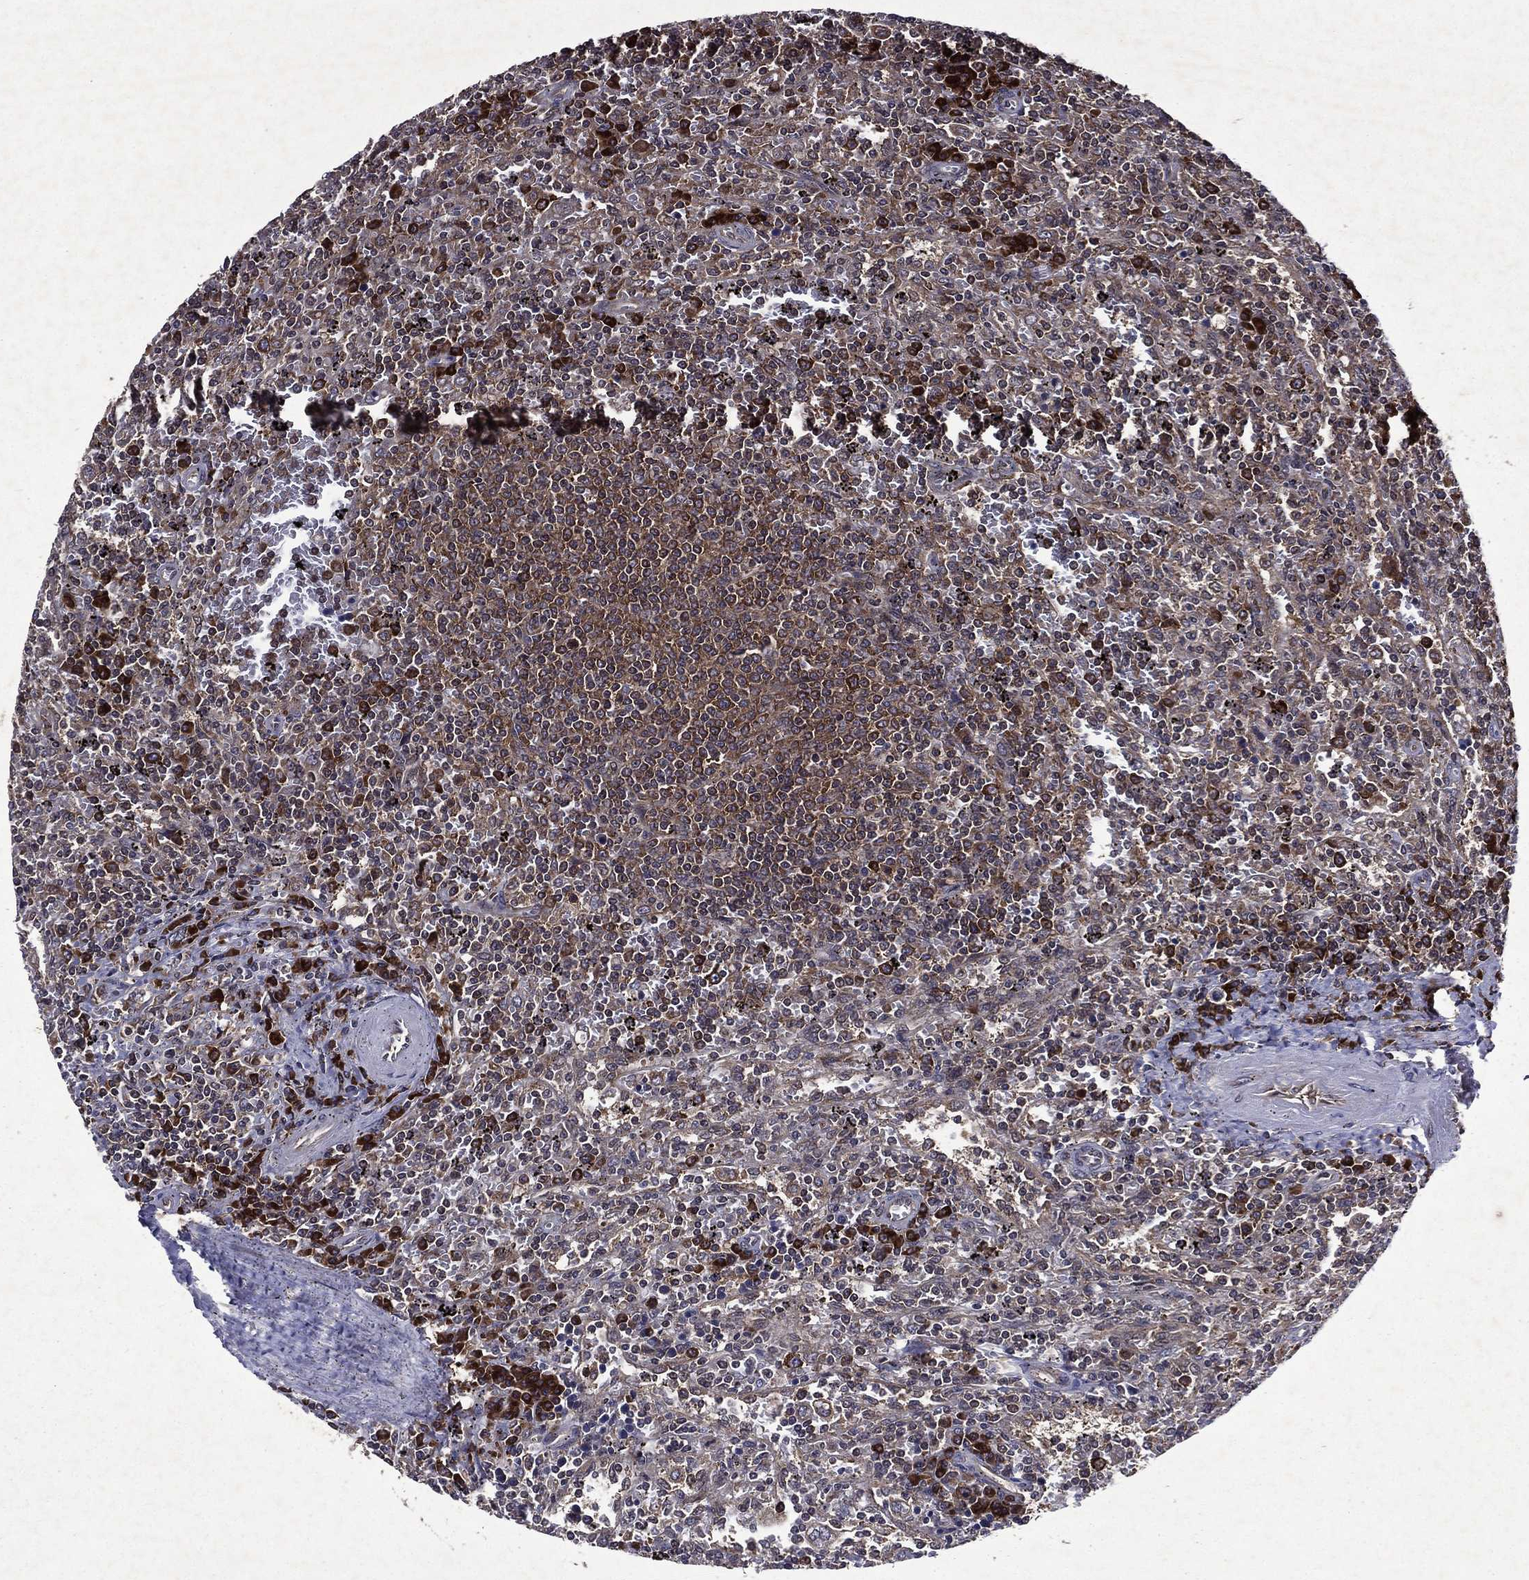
{"staining": {"intensity": "strong", "quantity": "<25%", "location": "cytoplasmic/membranous"}, "tissue": "lymphoma", "cell_type": "Tumor cells", "image_type": "cancer", "snomed": [{"axis": "morphology", "description": "Malignant lymphoma, non-Hodgkin's type, Low grade"}, {"axis": "topography", "description": "Spleen"}], "caption": "This is a micrograph of IHC staining of lymphoma, which shows strong expression in the cytoplasmic/membranous of tumor cells.", "gene": "EIF2B4", "patient": {"sex": "male", "age": 62}}